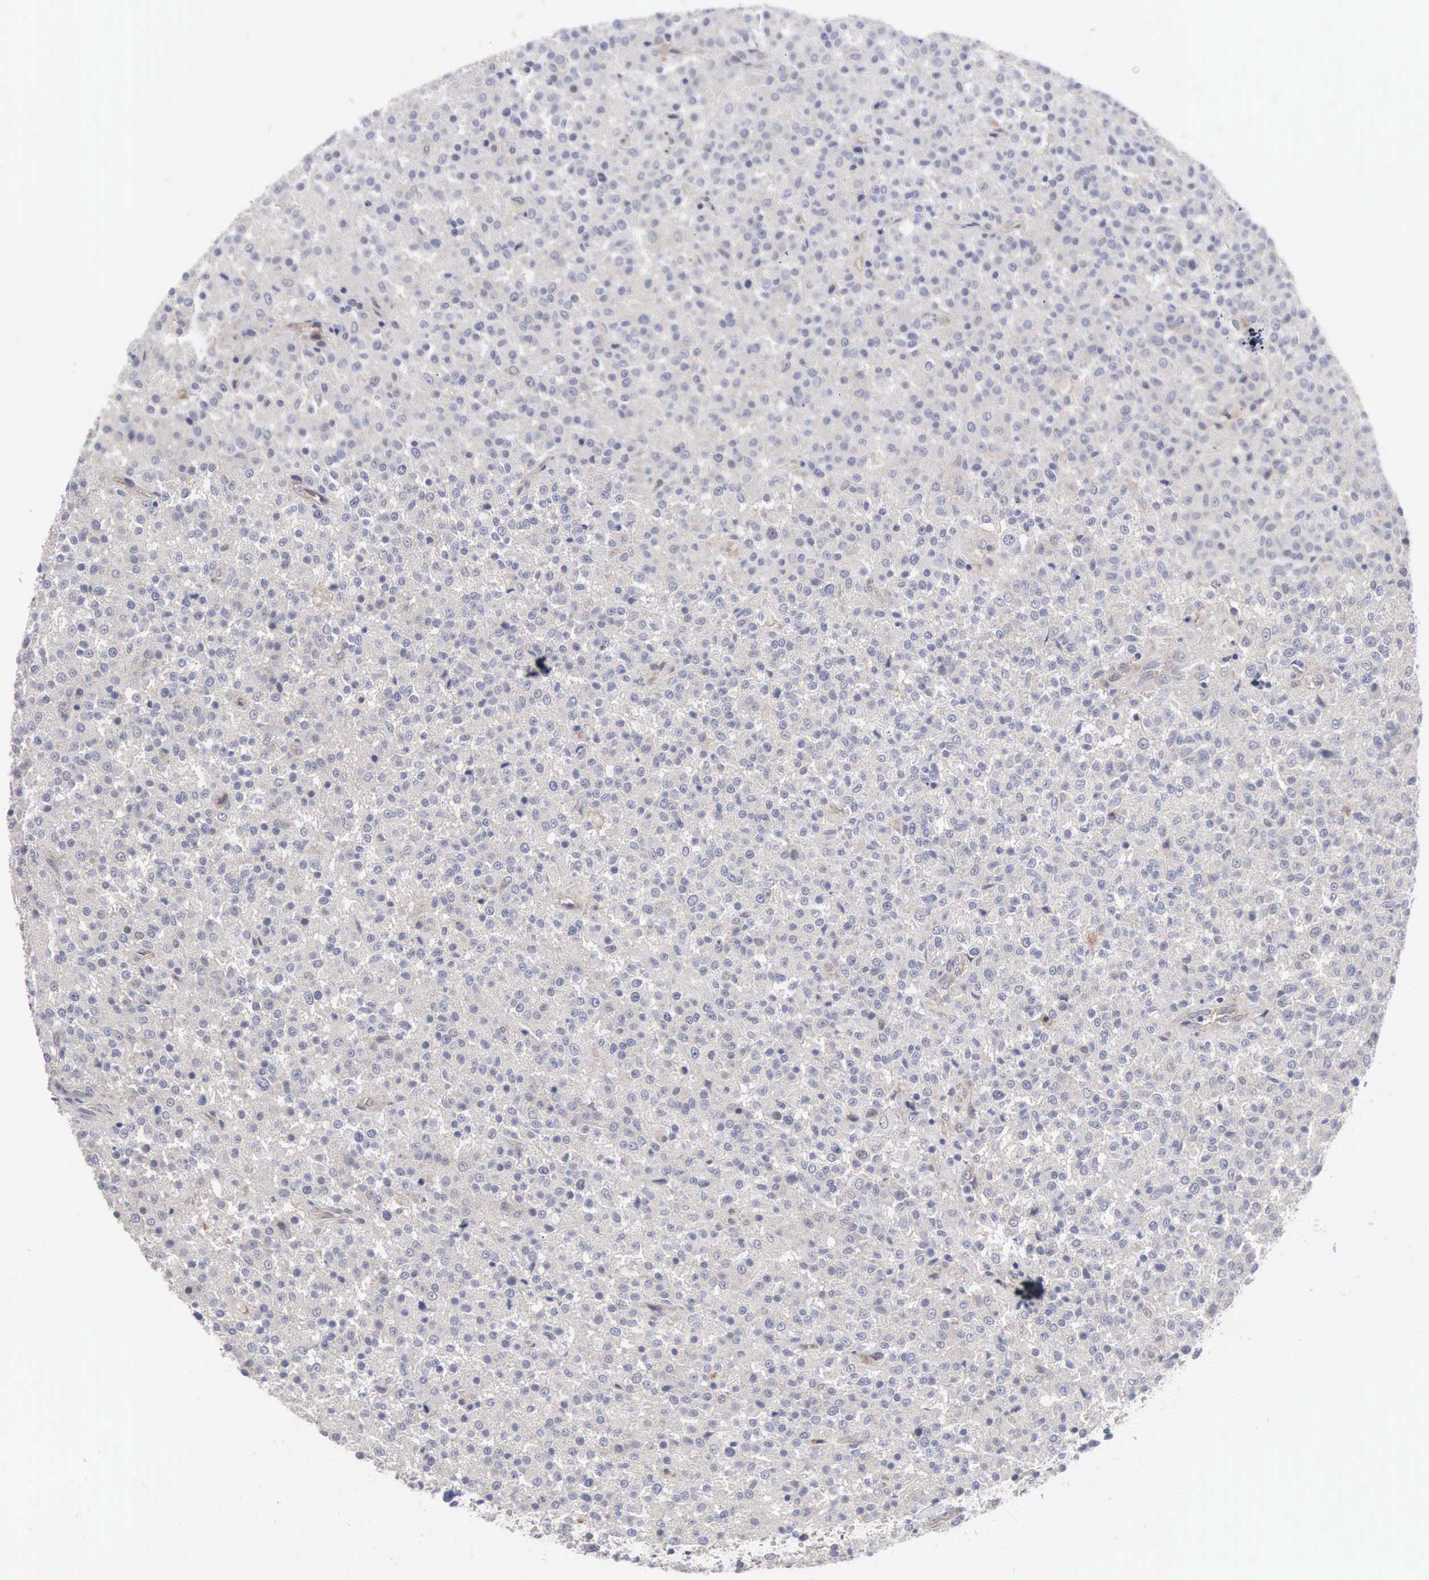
{"staining": {"intensity": "negative", "quantity": "none", "location": "none"}, "tissue": "testis cancer", "cell_type": "Tumor cells", "image_type": "cancer", "snomed": [{"axis": "morphology", "description": "Seminoma, NOS"}, {"axis": "topography", "description": "Testis"}], "caption": "This is an IHC histopathology image of testis cancer. There is no expression in tumor cells.", "gene": "INF2", "patient": {"sex": "male", "age": 59}}